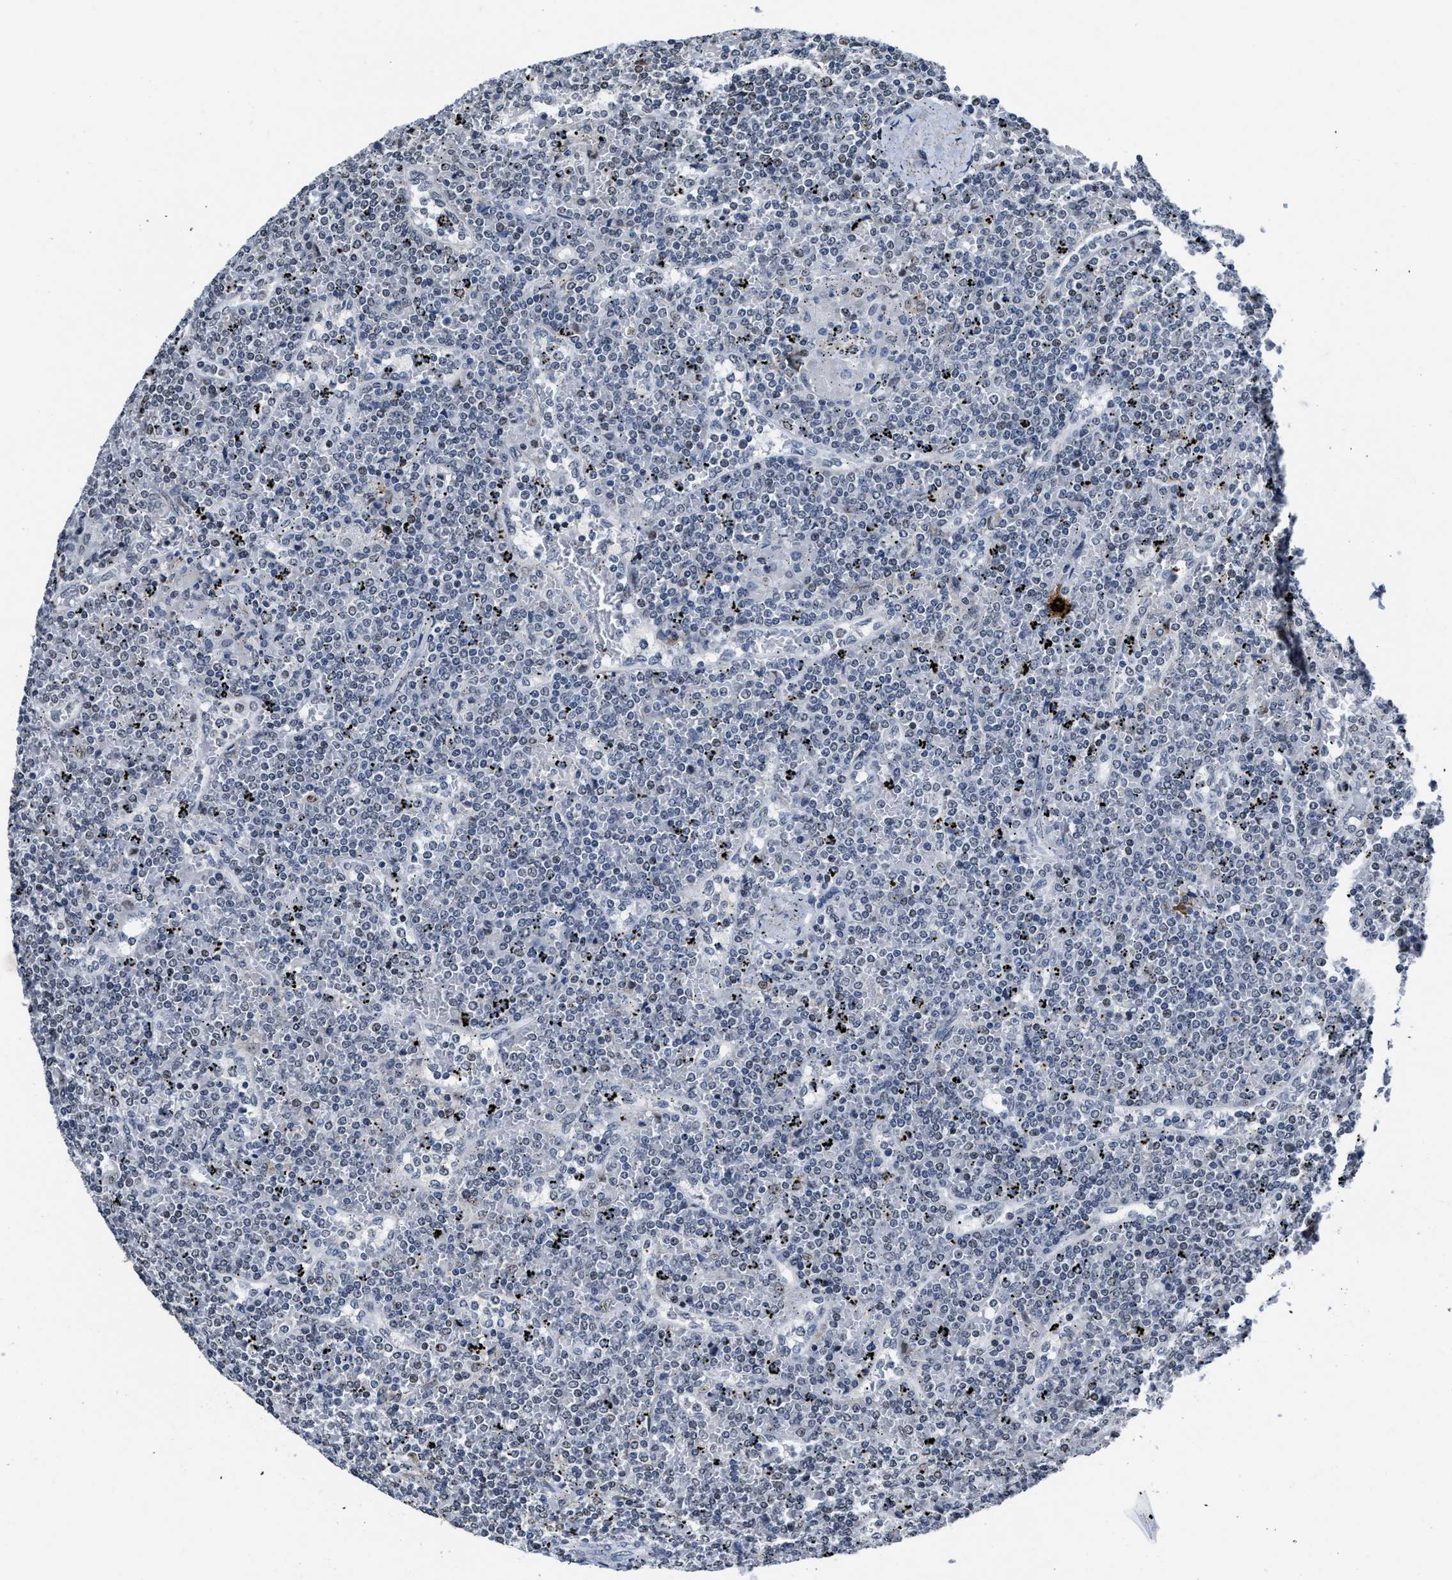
{"staining": {"intensity": "negative", "quantity": "none", "location": "none"}, "tissue": "lymphoma", "cell_type": "Tumor cells", "image_type": "cancer", "snomed": [{"axis": "morphology", "description": "Malignant lymphoma, non-Hodgkin's type, Low grade"}, {"axis": "topography", "description": "Spleen"}], "caption": "Histopathology image shows no significant protein staining in tumor cells of malignant lymphoma, non-Hodgkin's type (low-grade).", "gene": "MARCKSL1", "patient": {"sex": "female", "age": 19}}